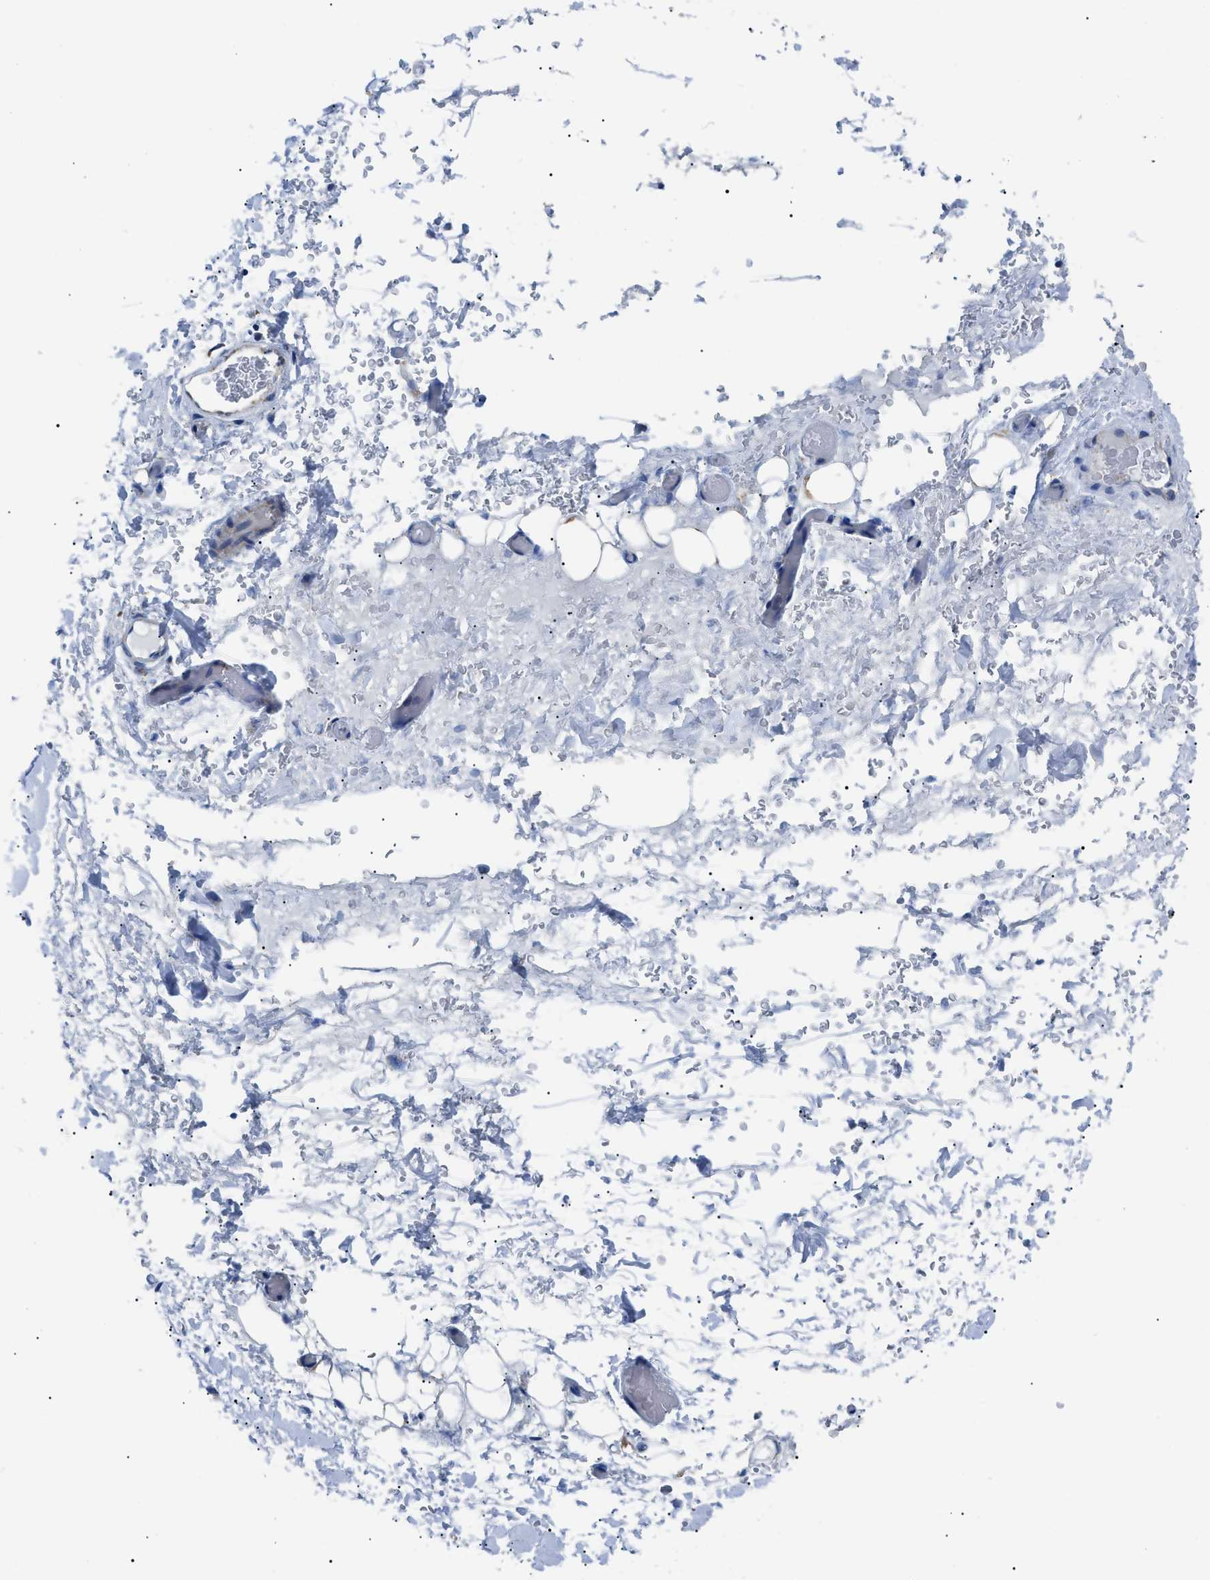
{"staining": {"intensity": "negative", "quantity": "none", "location": "none"}, "tissue": "adipose tissue", "cell_type": "Adipocytes", "image_type": "normal", "snomed": [{"axis": "morphology", "description": "Normal tissue, NOS"}, {"axis": "morphology", "description": "Adenocarcinoma, NOS"}, {"axis": "topography", "description": "Esophagus"}], "caption": "Immunohistochemical staining of normal human adipose tissue exhibits no significant expression in adipocytes.", "gene": "PHB2", "patient": {"sex": "male", "age": 62}}